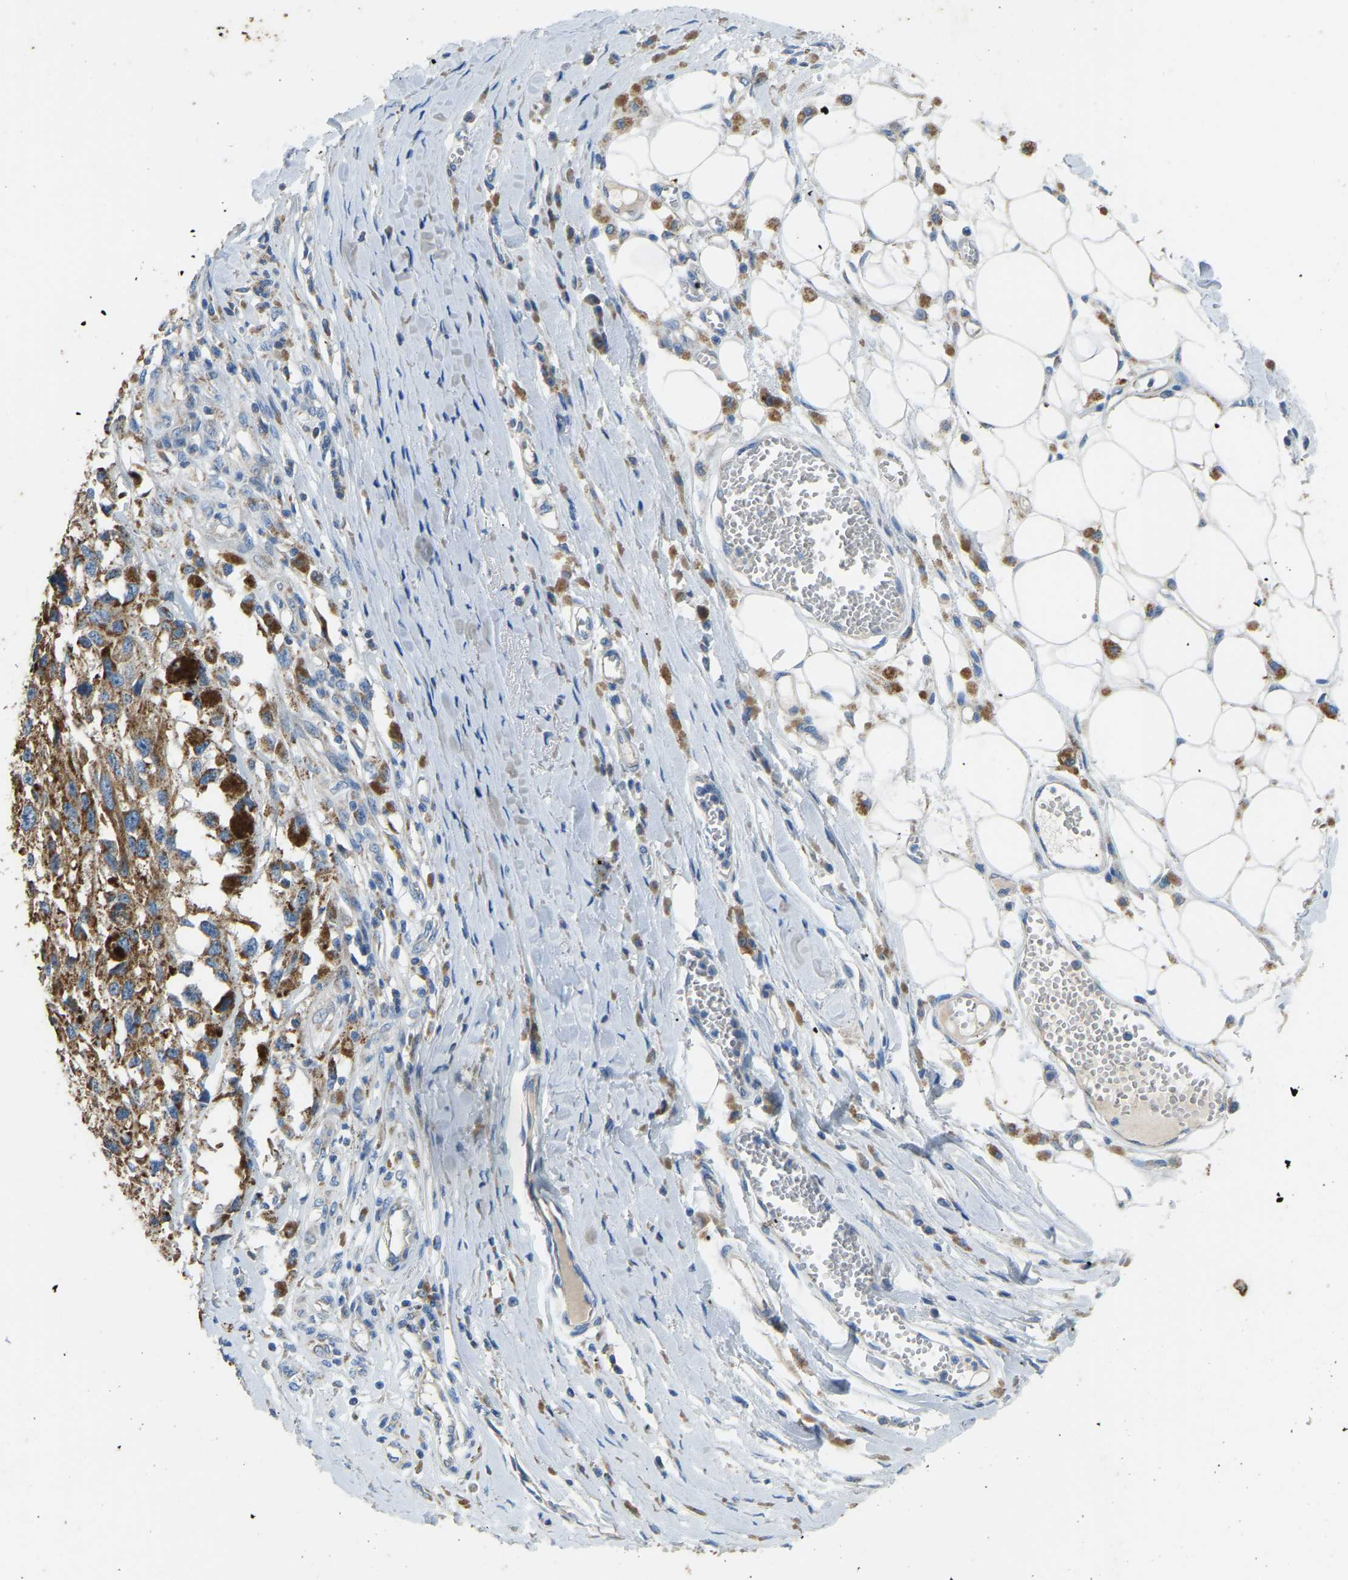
{"staining": {"intensity": "moderate", "quantity": ">75%", "location": "cytoplasmic/membranous"}, "tissue": "melanoma", "cell_type": "Tumor cells", "image_type": "cancer", "snomed": [{"axis": "morphology", "description": "Malignant melanoma, Metastatic site"}, {"axis": "topography", "description": "Lymph node"}], "caption": "Immunohistochemical staining of human melanoma demonstrates moderate cytoplasmic/membranous protein expression in about >75% of tumor cells.", "gene": "ZNF200", "patient": {"sex": "male", "age": 59}}